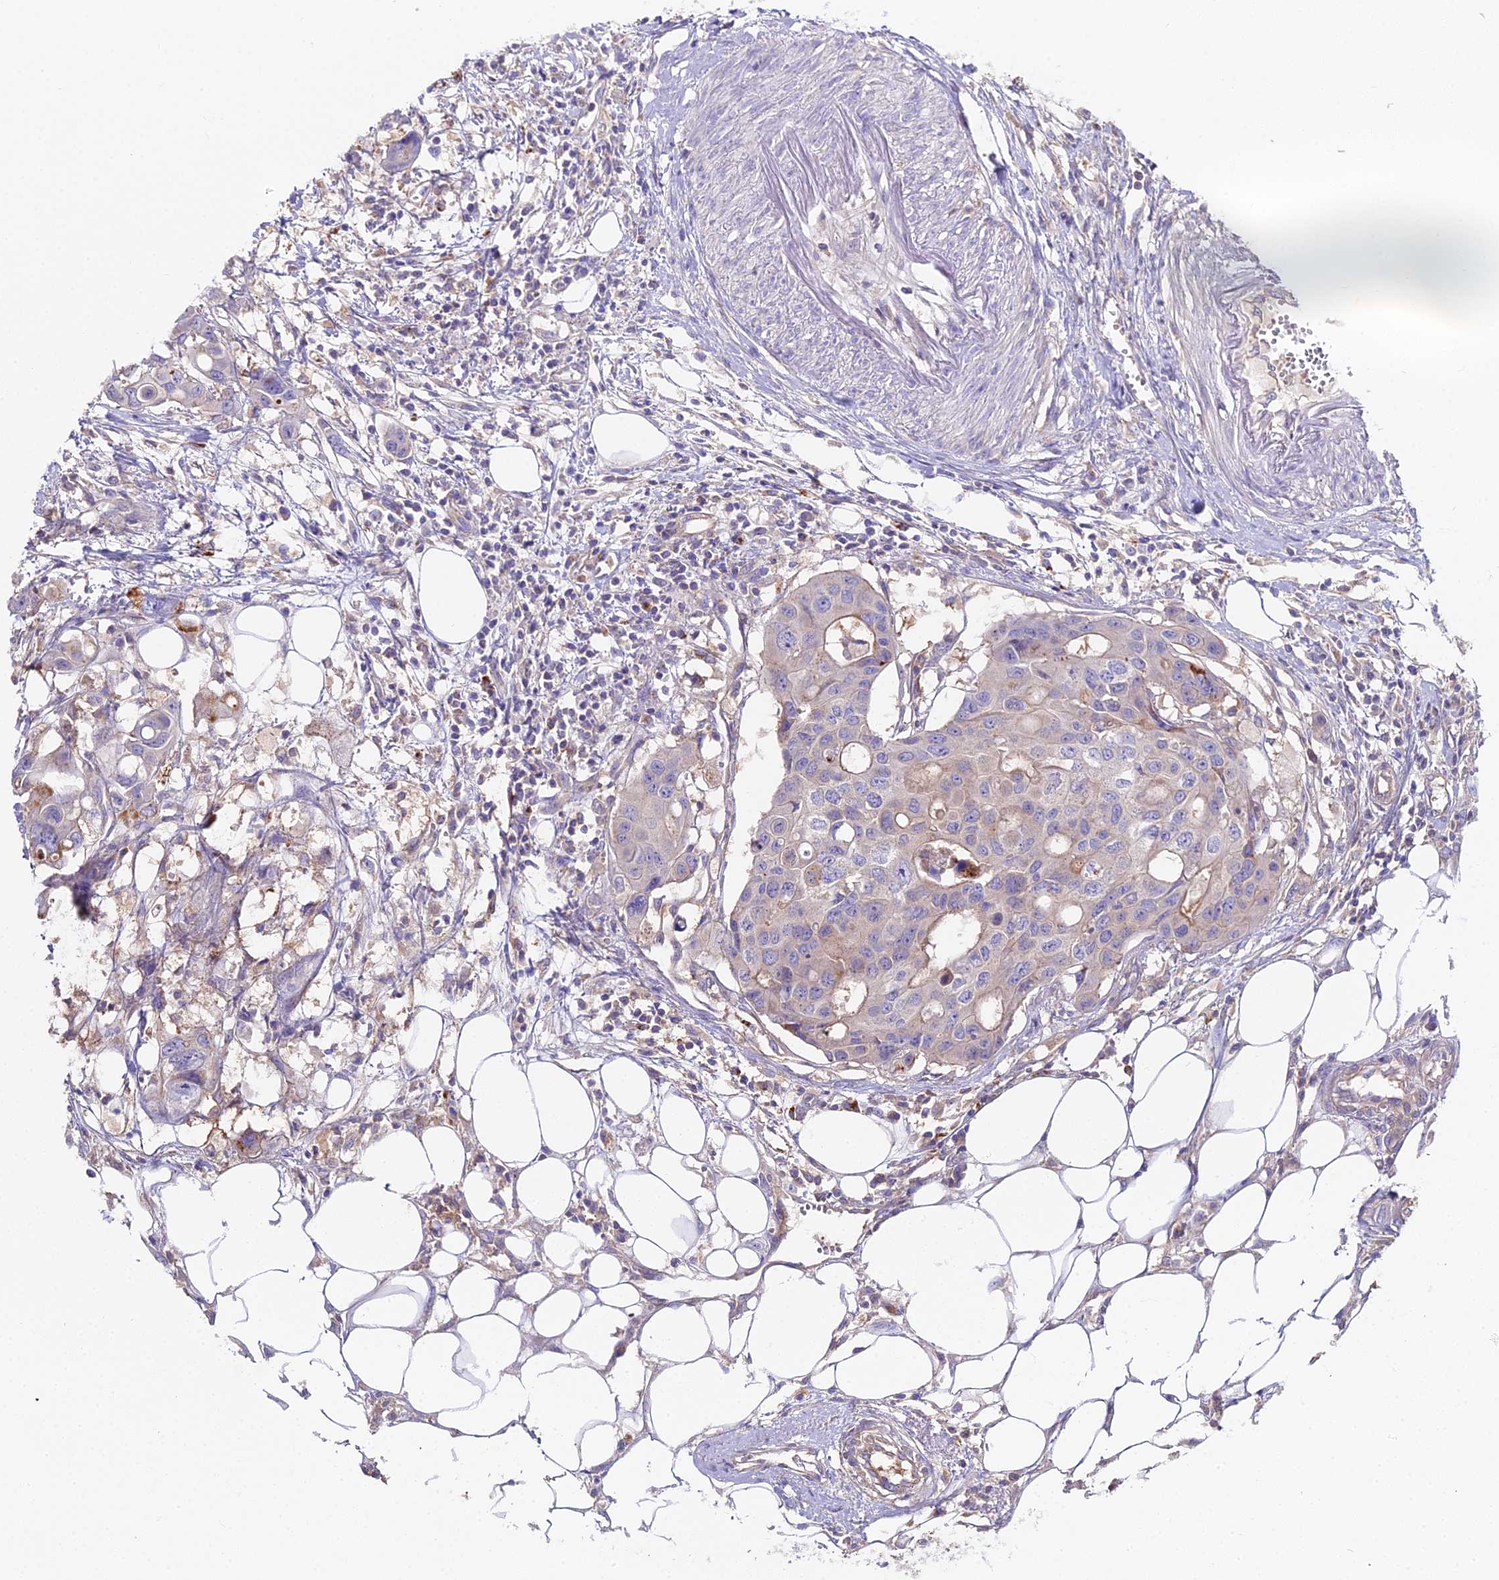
{"staining": {"intensity": "moderate", "quantity": "<25%", "location": "cytoplasmic/membranous"}, "tissue": "colorectal cancer", "cell_type": "Tumor cells", "image_type": "cancer", "snomed": [{"axis": "morphology", "description": "Adenocarcinoma, NOS"}, {"axis": "topography", "description": "Colon"}], "caption": "Brown immunohistochemical staining in human adenocarcinoma (colorectal) exhibits moderate cytoplasmic/membranous positivity in approximately <25% of tumor cells.", "gene": "GLYAT", "patient": {"sex": "male", "age": 77}}